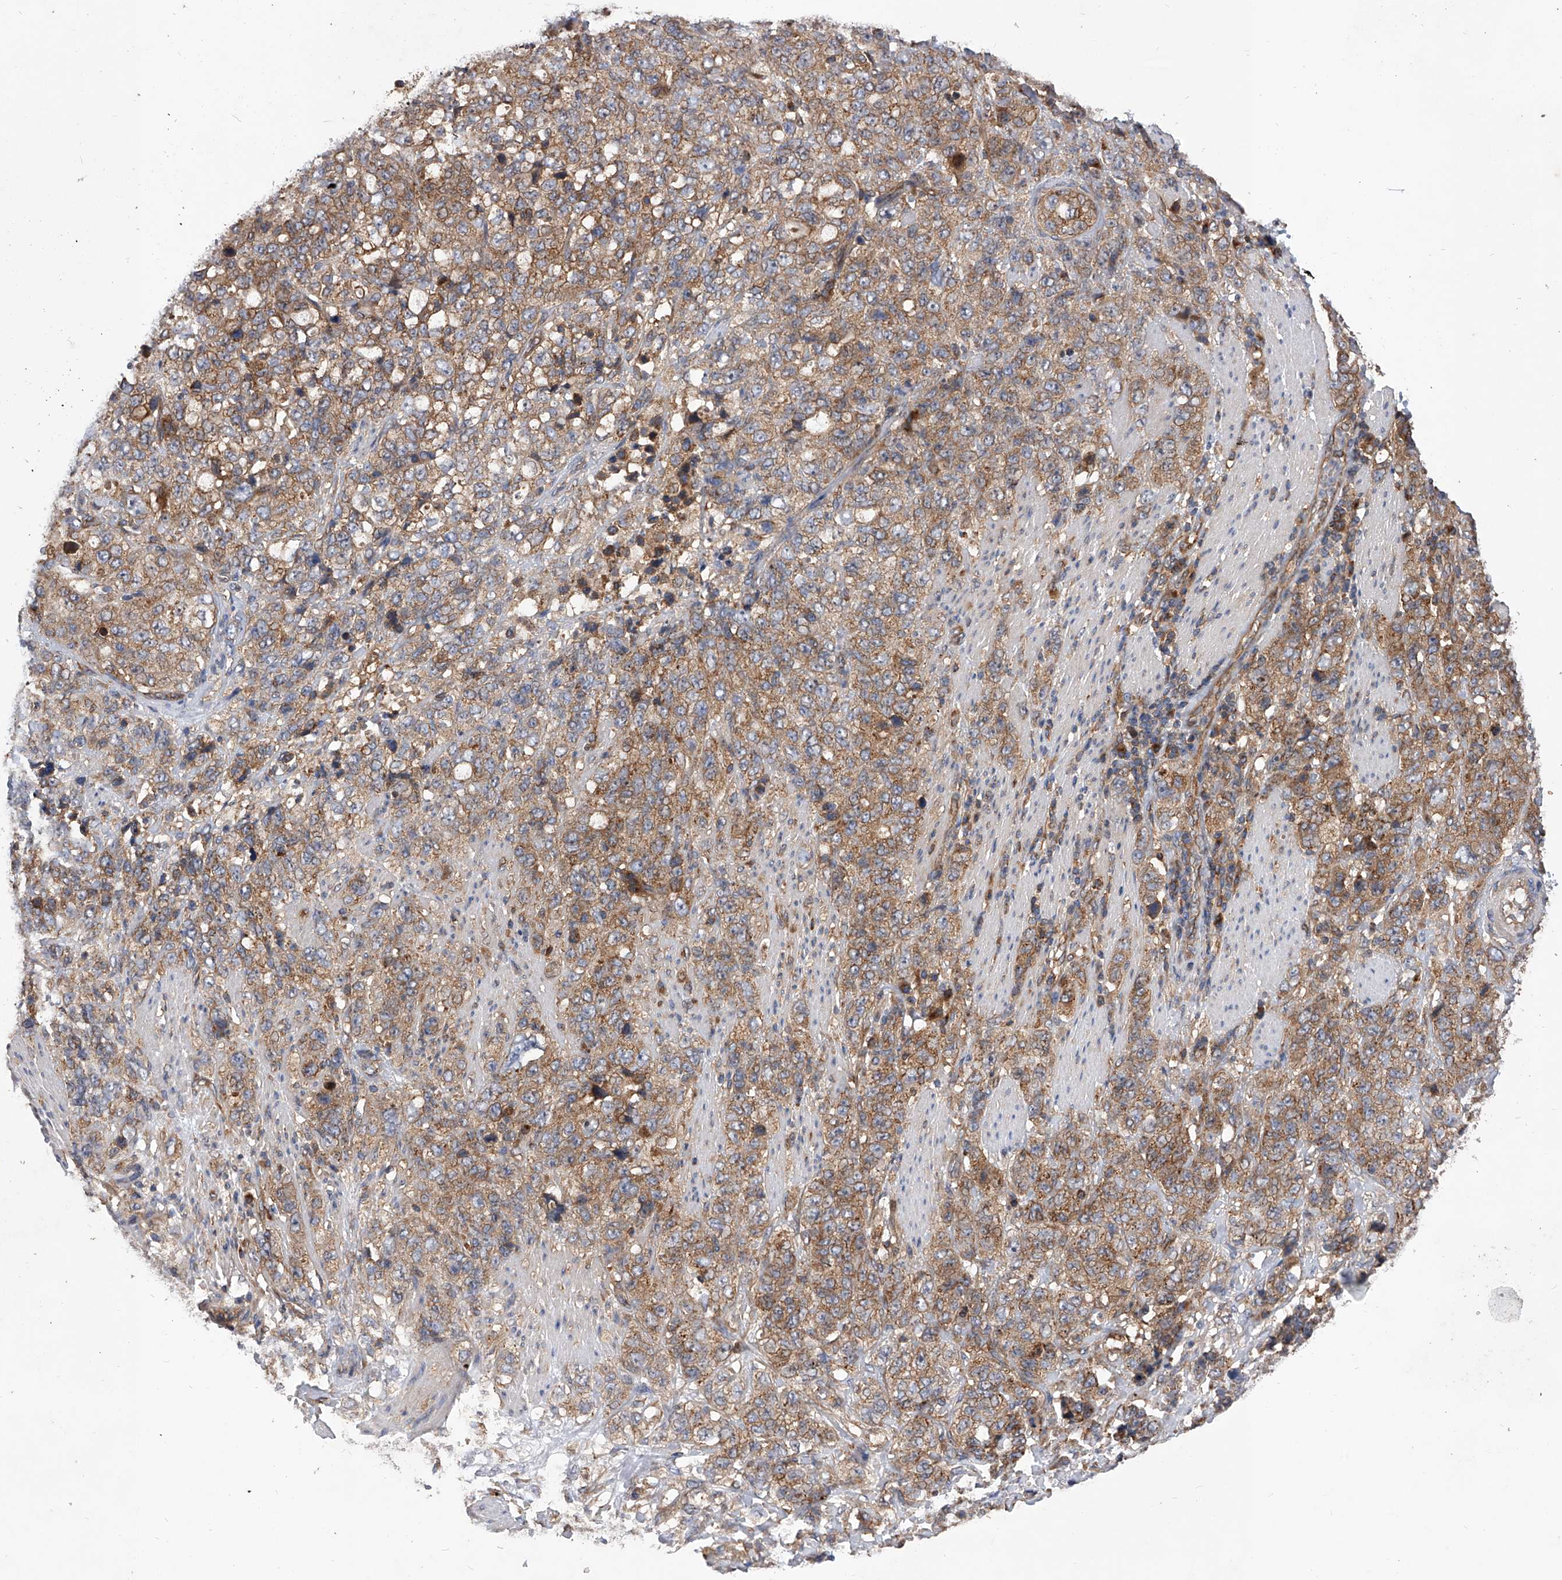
{"staining": {"intensity": "moderate", "quantity": ">75%", "location": "cytoplasmic/membranous"}, "tissue": "stomach cancer", "cell_type": "Tumor cells", "image_type": "cancer", "snomed": [{"axis": "morphology", "description": "Adenocarcinoma, NOS"}, {"axis": "topography", "description": "Stomach"}], "caption": "This photomicrograph reveals immunohistochemistry staining of stomach cancer, with medium moderate cytoplasmic/membranous expression in about >75% of tumor cells.", "gene": "CFAP410", "patient": {"sex": "male", "age": 48}}